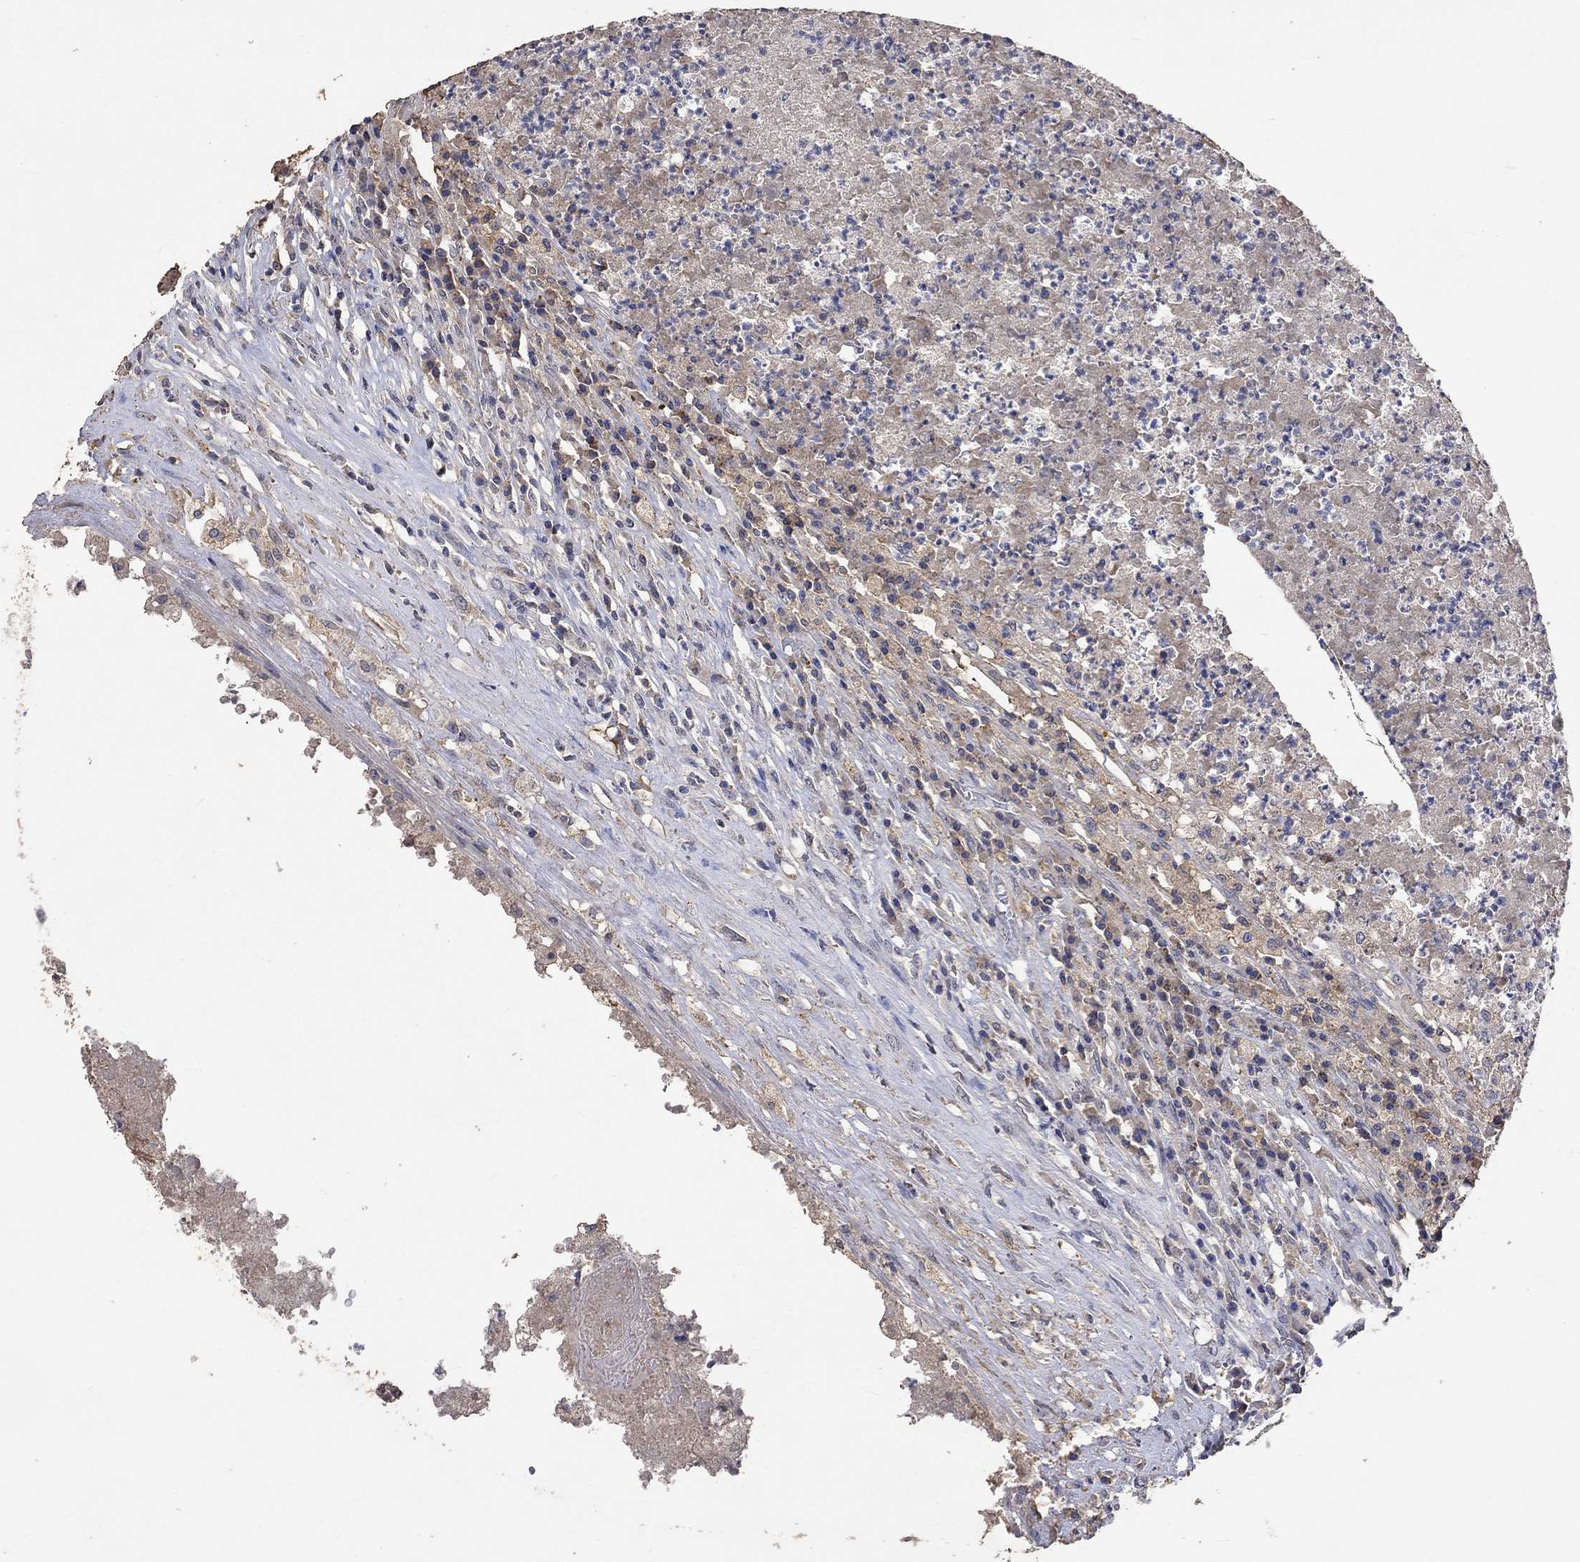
{"staining": {"intensity": "weak", "quantity": "25%-75%", "location": "cytoplasmic/membranous"}, "tissue": "testis cancer", "cell_type": "Tumor cells", "image_type": "cancer", "snomed": [{"axis": "morphology", "description": "Necrosis, NOS"}, {"axis": "morphology", "description": "Carcinoma, Embryonal, NOS"}, {"axis": "topography", "description": "Testis"}], "caption": "Immunohistochemical staining of human testis cancer (embryonal carcinoma) displays low levels of weak cytoplasmic/membranous positivity in about 25%-75% of tumor cells. The staining was performed using DAB, with brown indicating positive protein expression. Nuclei are stained blue with hematoxylin.", "gene": "PTPN20", "patient": {"sex": "male", "age": 19}}